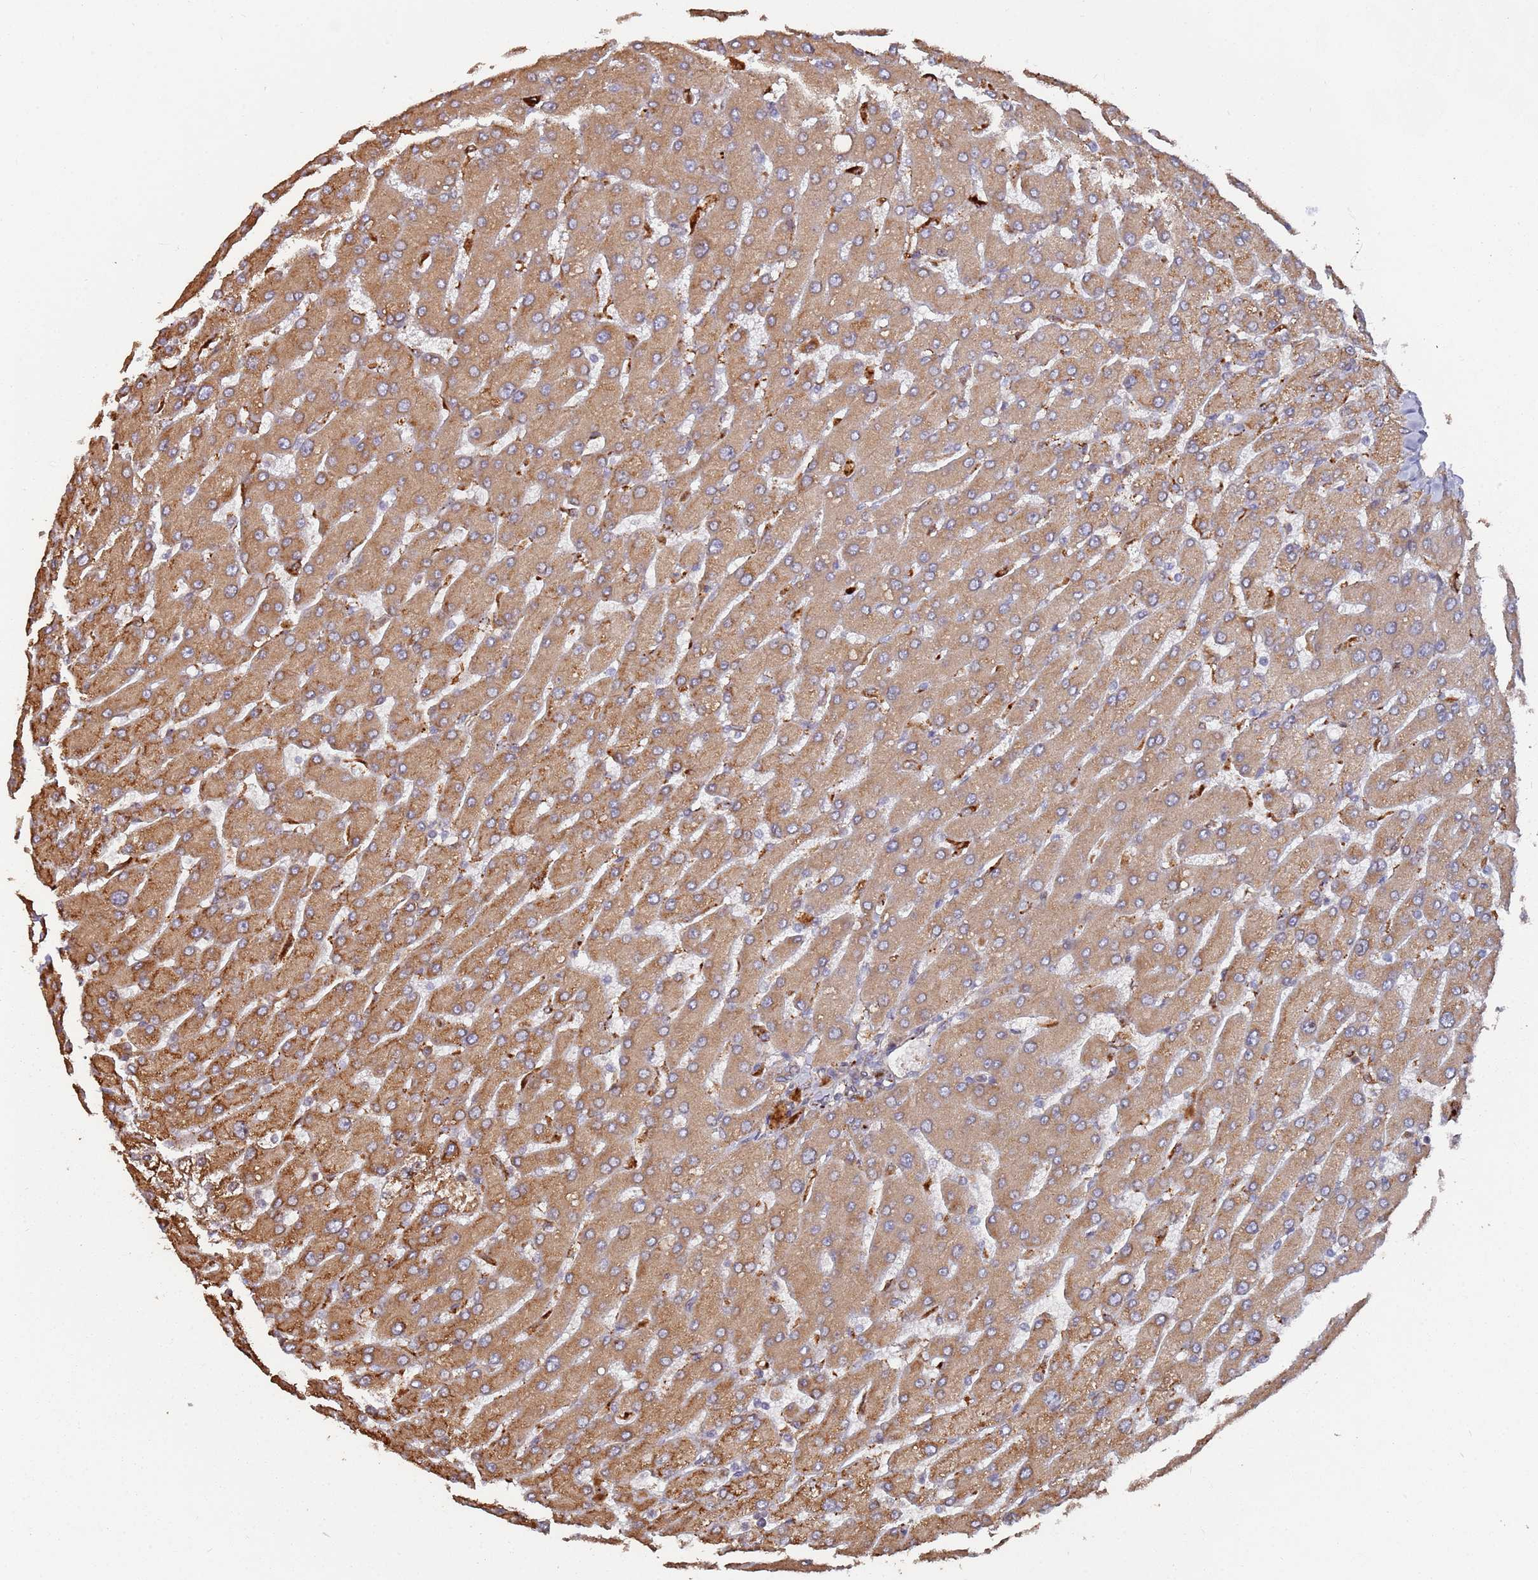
{"staining": {"intensity": "moderate", "quantity": ">75%", "location": "cytoplasmic/membranous"}, "tissue": "liver", "cell_type": "Cholangiocytes", "image_type": "normal", "snomed": [{"axis": "morphology", "description": "Normal tissue, NOS"}, {"axis": "topography", "description": "Liver"}], "caption": "Immunohistochemical staining of unremarkable liver exhibits medium levels of moderate cytoplasmic/membranous expression in about >75% of cholangiocytes.", "gene": "LACC1", "patient": {"sex": "male", "age": 55}}